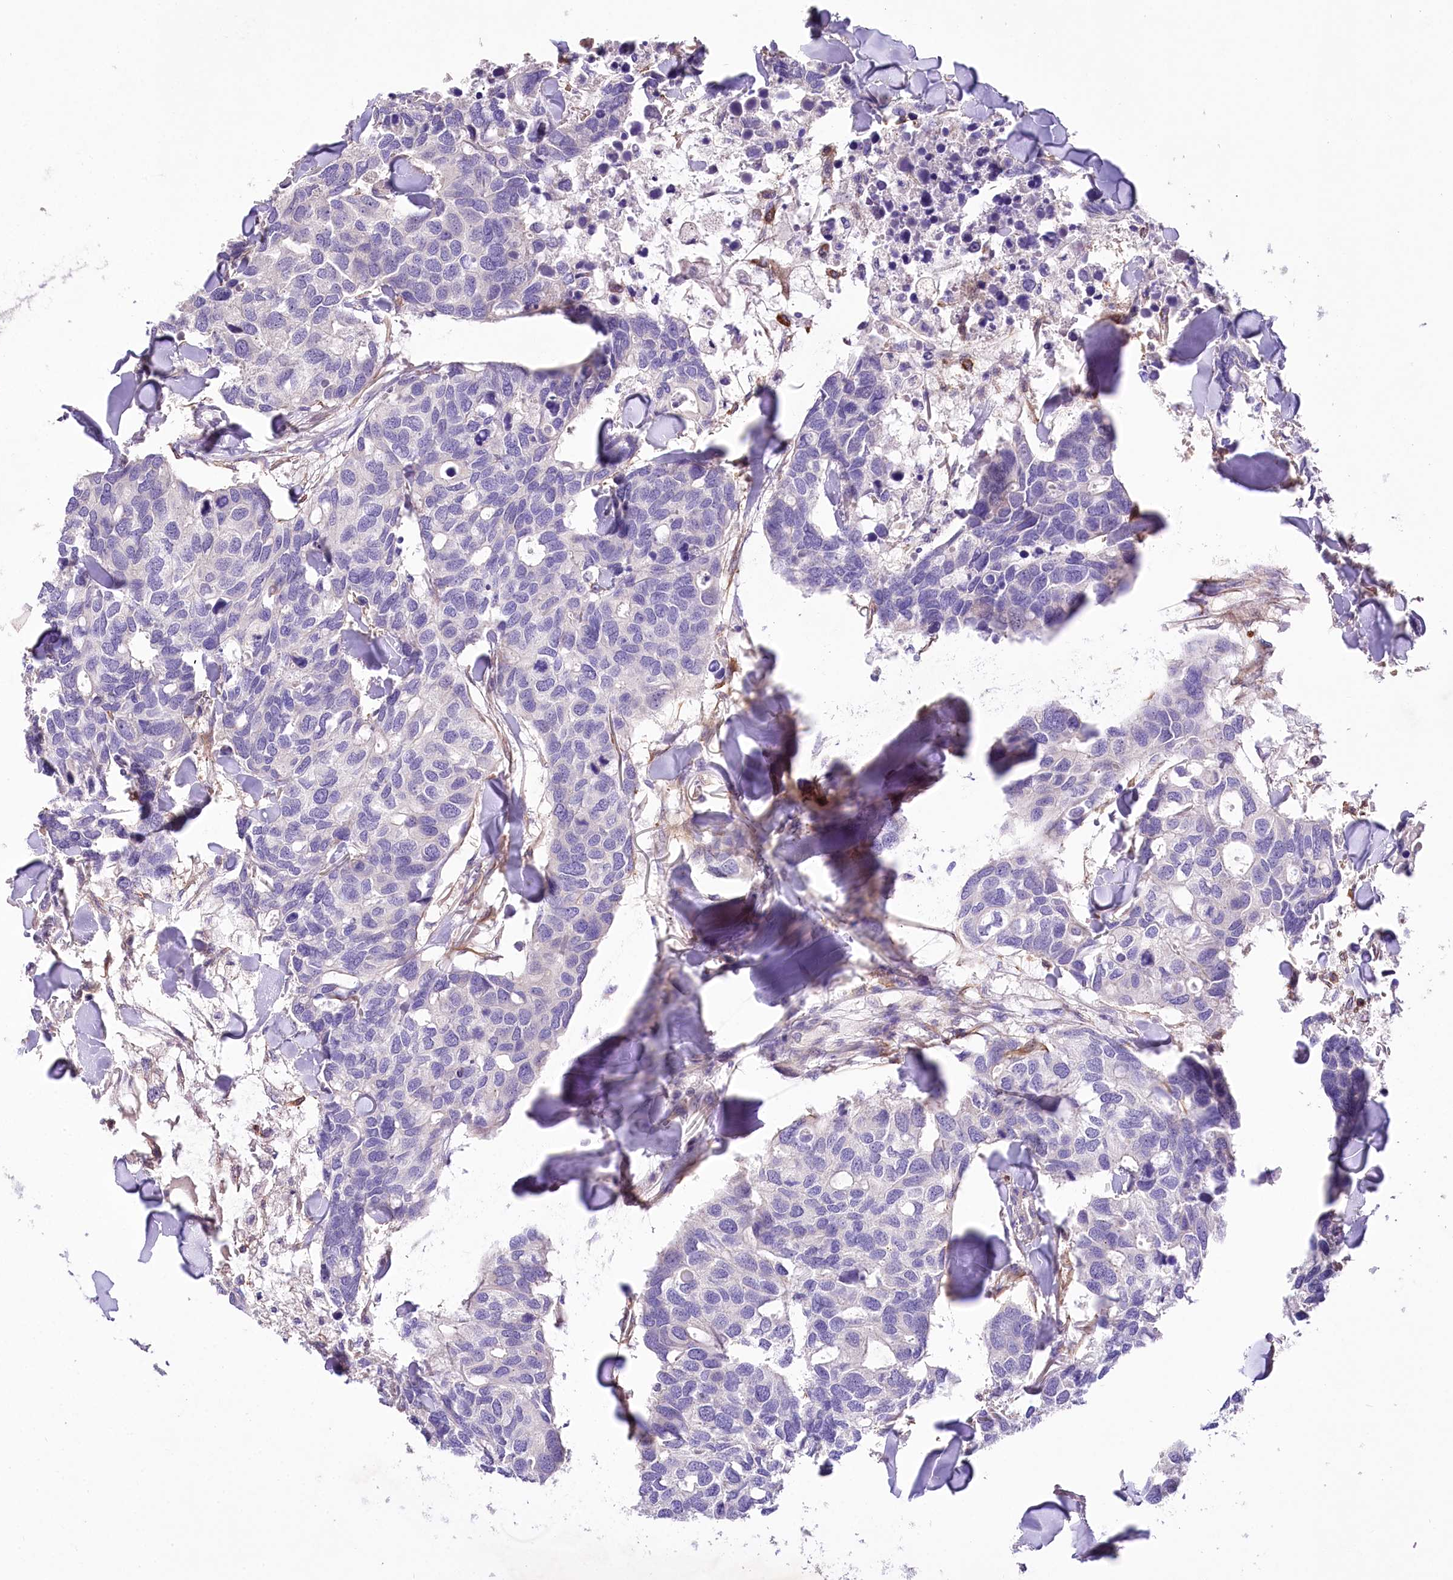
{"staining": {"intensity": "negative", "quantity": "none", "location": "none"}, "tissue": "breast cancer", "cell_type": "Tumor cells", "image_type": "cancer", "snomed": [{"axis": "morphology", "description": "Duct carcinoma"}, {"axis": "topography", "description": "Breast"}], "caption": "A micrograph of human breast cancer is negative for staining in tumor cells. (DAB (3,3'-diaminobenzidine) IHC with hematoxylin counter stain).", "gene": "RDH16", "patient": {"sex": "female", "age": 83}}